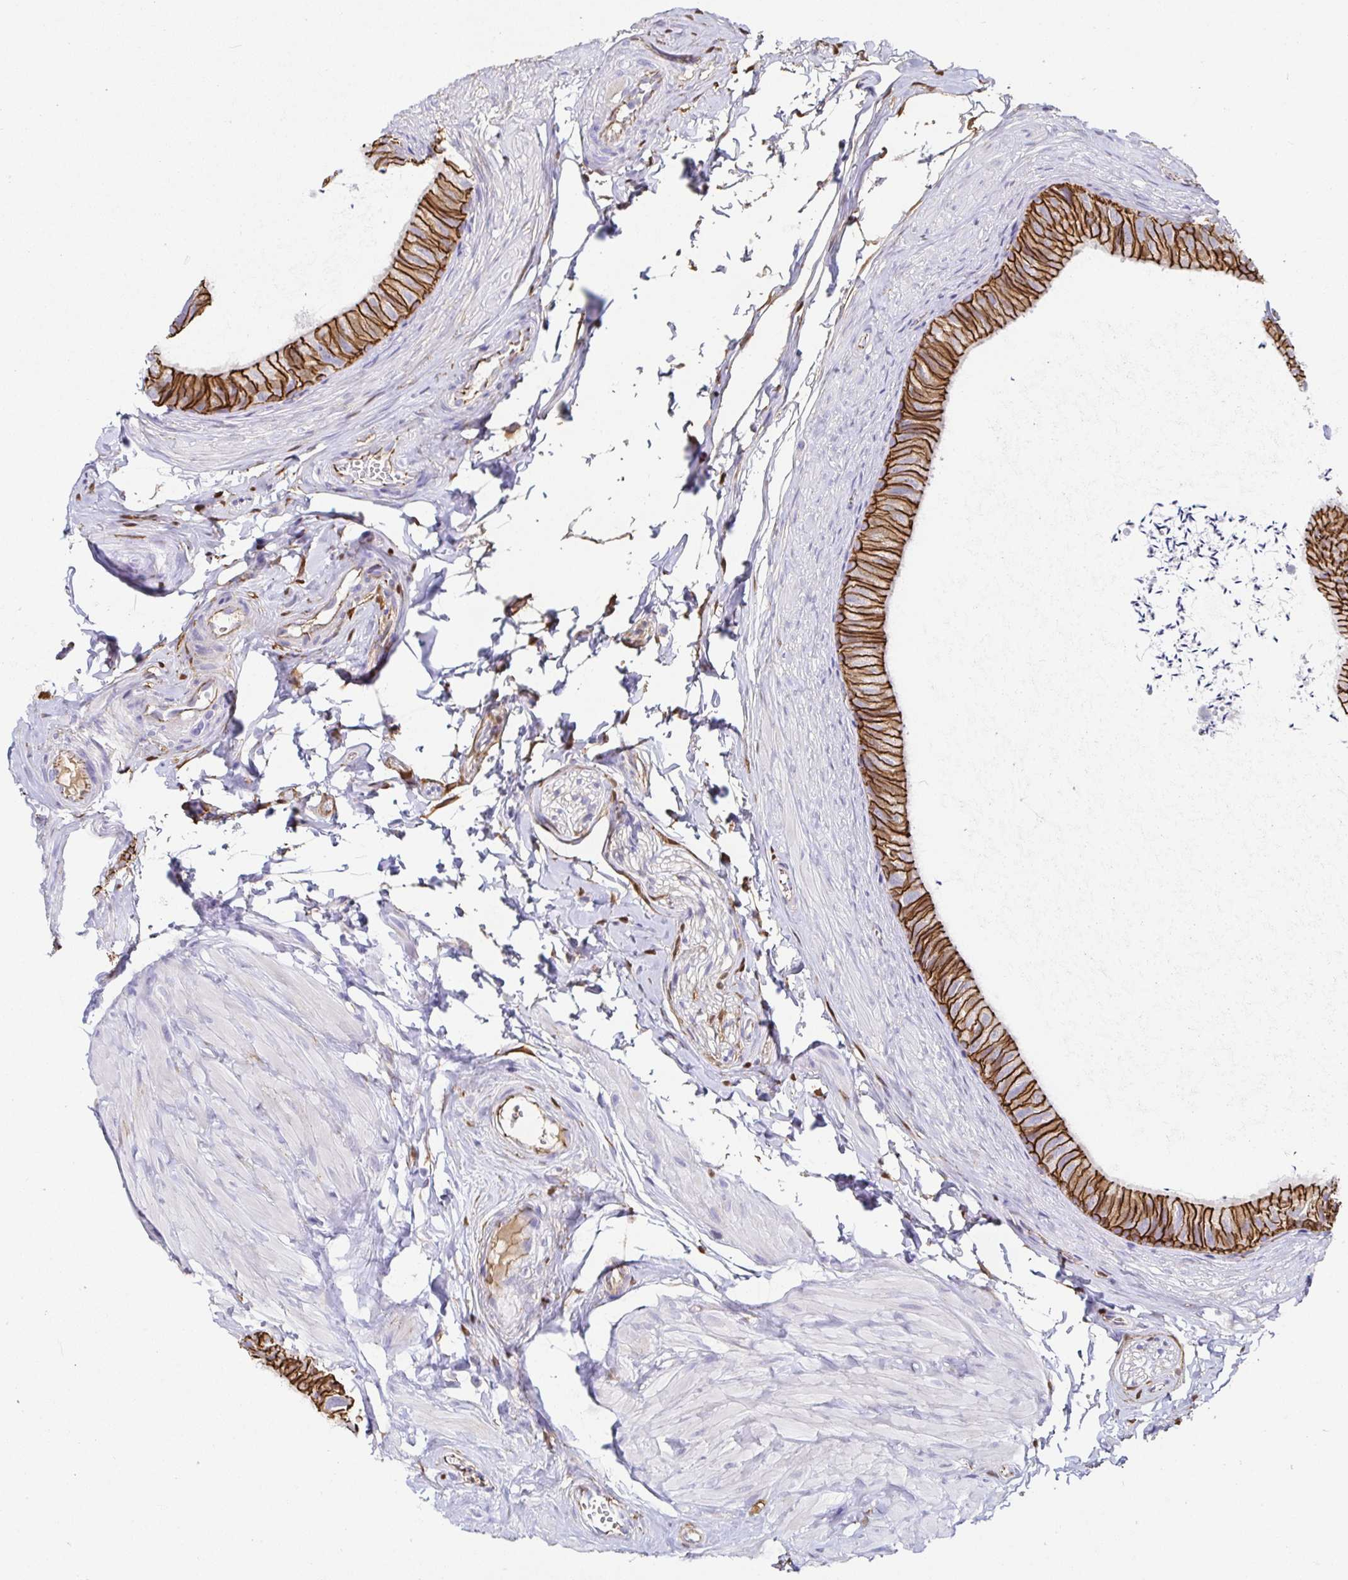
{"staining": {"intensity": "strong", "quantity": "25%-75%", "location": "cytoplasmic/membranous"}, "tissue": "epididymis", "cell_type": "Glandular cells", "image_type": "normal", "snomed": [{"axis": "morphology", "description": "Normal tissue, NOS"}, {"axis": "topography", "description": "Epididymis, spermatic cord, NOS"}, {"axis": "topography", "description": "Epididymis"}, {"axis": "topography", "description": "Peripheral nerve tissue"}], "caption": "A high-resolution image shows IHC staining of benign epididymis, which reveals strong cytoplasmic/membranous expression in about 25%-75% of glandular cells.", "gene": "PIWIL3", "patient": {"sex": "male", "age": 29}}